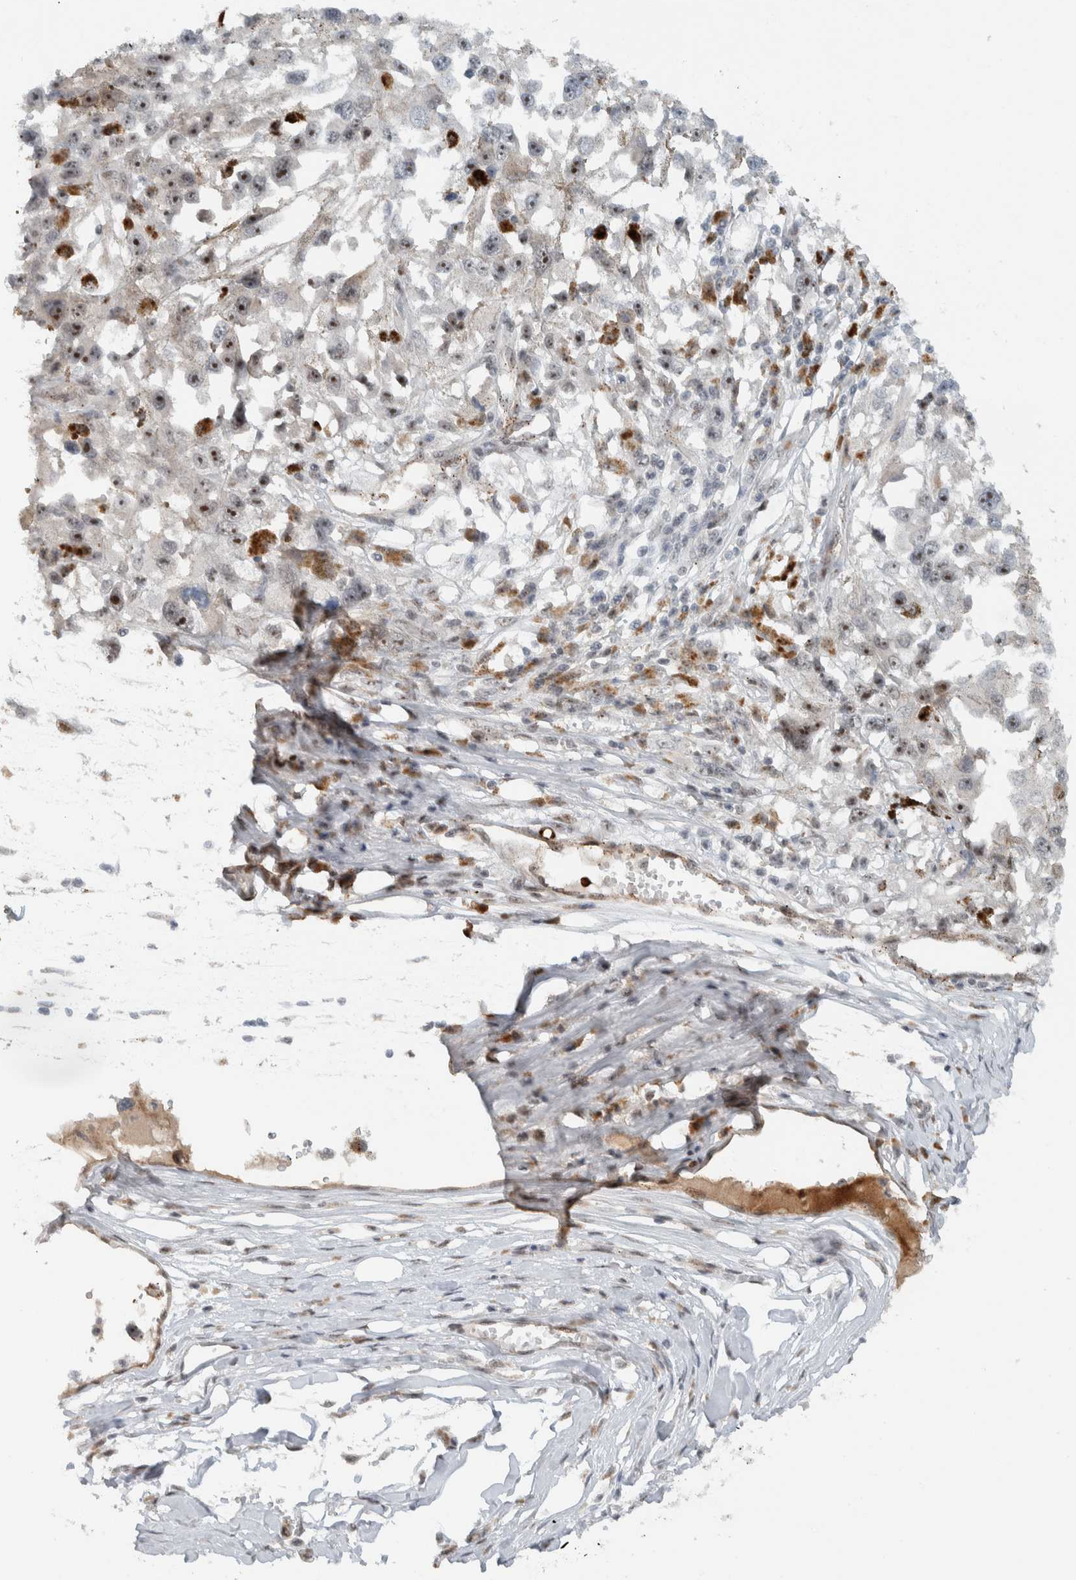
{"staining": {"intensity": "moderate", "quantity": ">75%", "location": "nuclear"}, "tissue": "melanoma", "cell_type": "Tumor cells", "image_type": "cancer", "snomed": [{"axis": "morphology", "description": "Malignant melanoma, Metastatic site"}, {"axis": "topography", "description": "Lymph node"}], "caption": "Immunohistochemistry (IHC) photomicrograph of neoplastic tissue: malignant melanoma (metastatic site) stained using immunohistochemistry displays medium levels of moderate protein expression localized specifically in the nuclear of tumor cells, appearing as a nuclear brown color.", "gene": "ZFP91", "patient": {"sex": "male", "age": 59}}